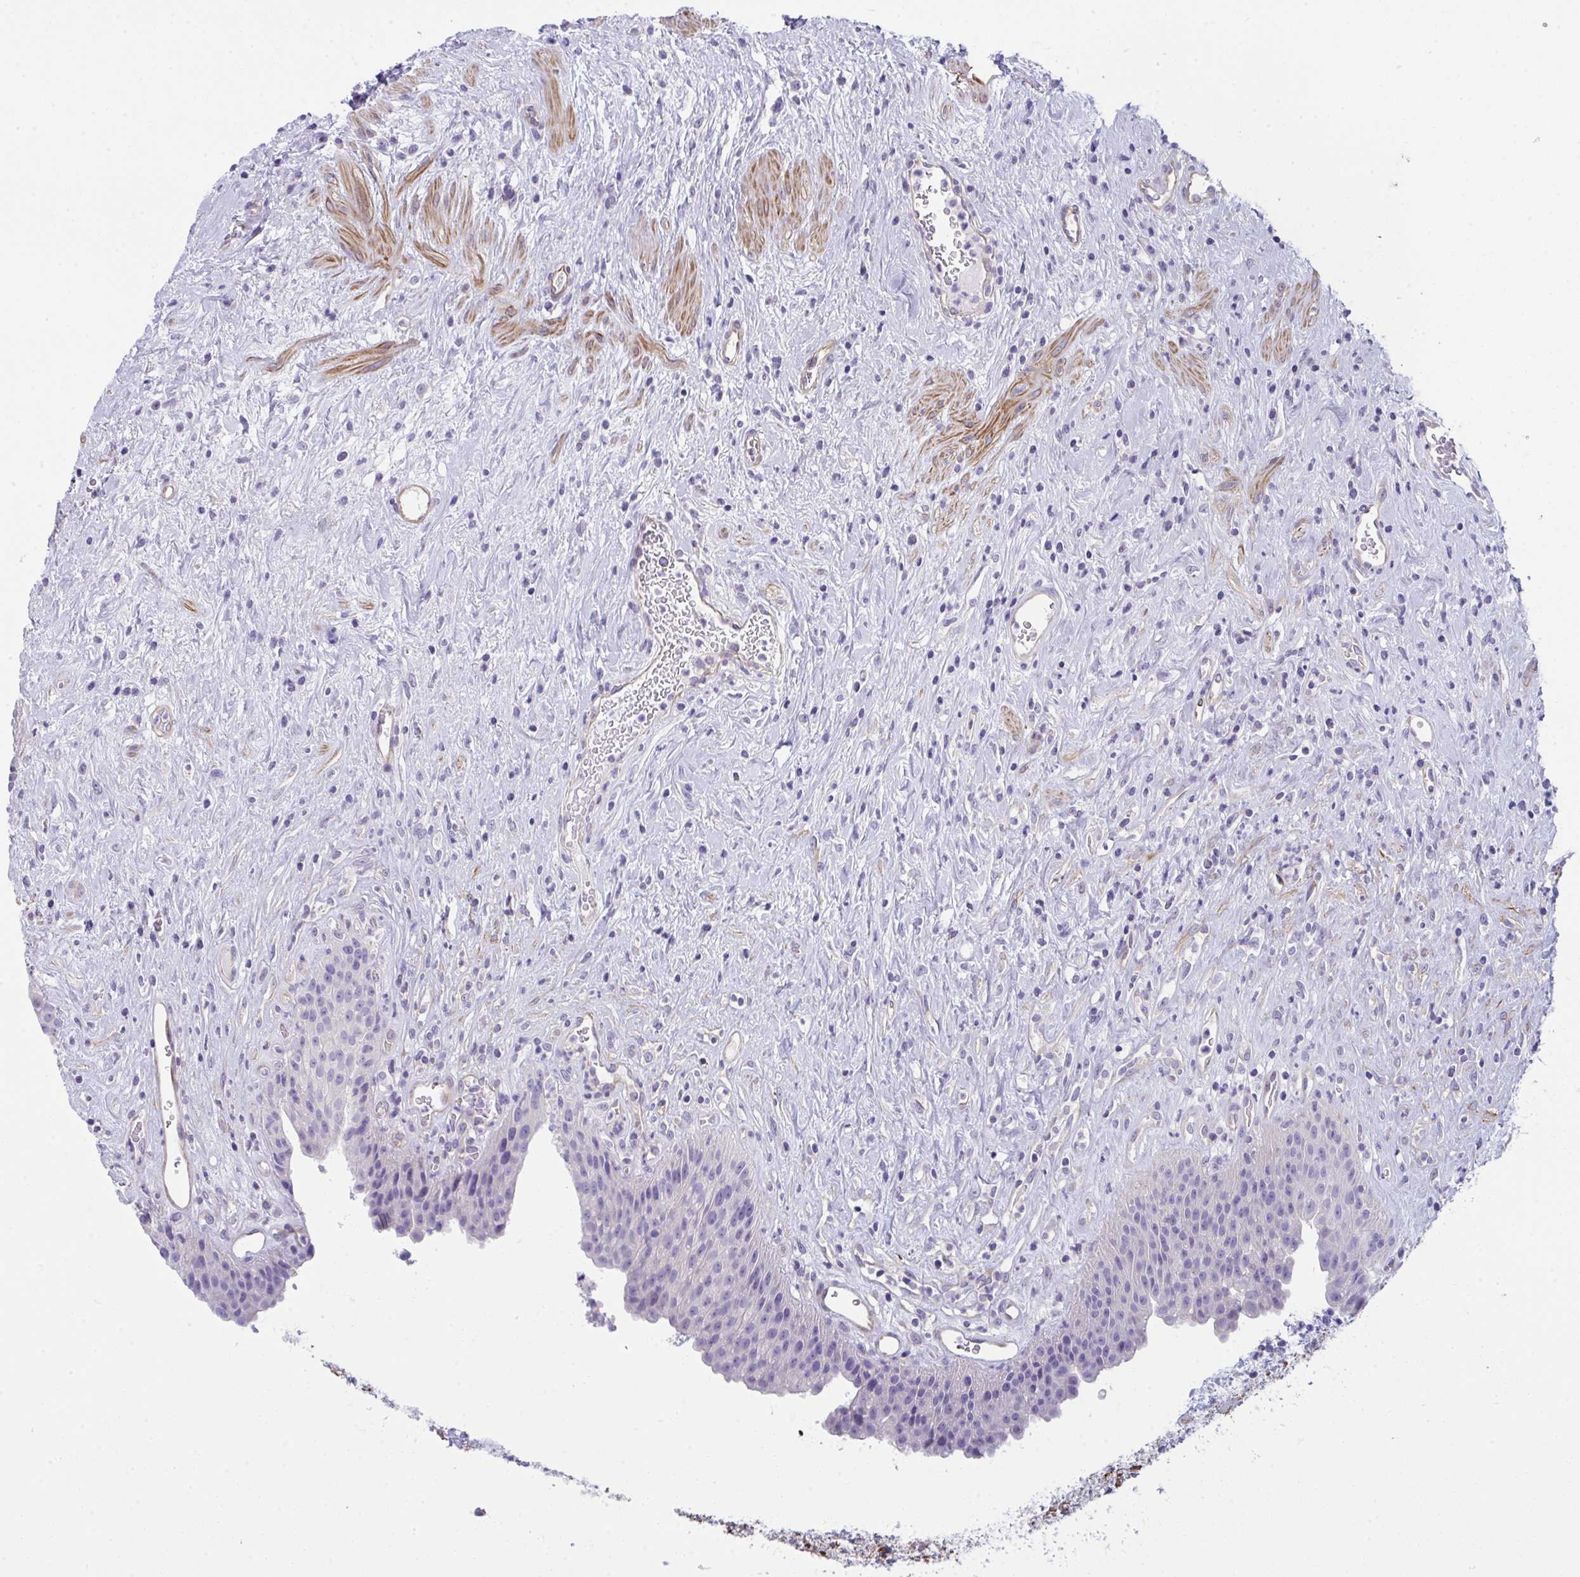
{"staining": {"intensity": "negative", "quantity": "none", "location": "none"}, "tissue": "urinary bladder", "cell_type": "Urothelial cells", "image_type": "normal", "snomed": [{"axis": "morphology", "description": "Normal tissue, NOS"}, {"axis": "topography", "description": "Urinary bladder"}], "caption": "Micrograph shows no protein staining in urothelial cells of benign urinary bladder. Brightfield microscopy of immunohistochemistry stained with DAB (3,3'-diaminobenzidine) (brown) and hematoxylin (blue), captured at high magnification.", "gene": "MYL12A", "patient": {"sex": "female", "age": 56}}